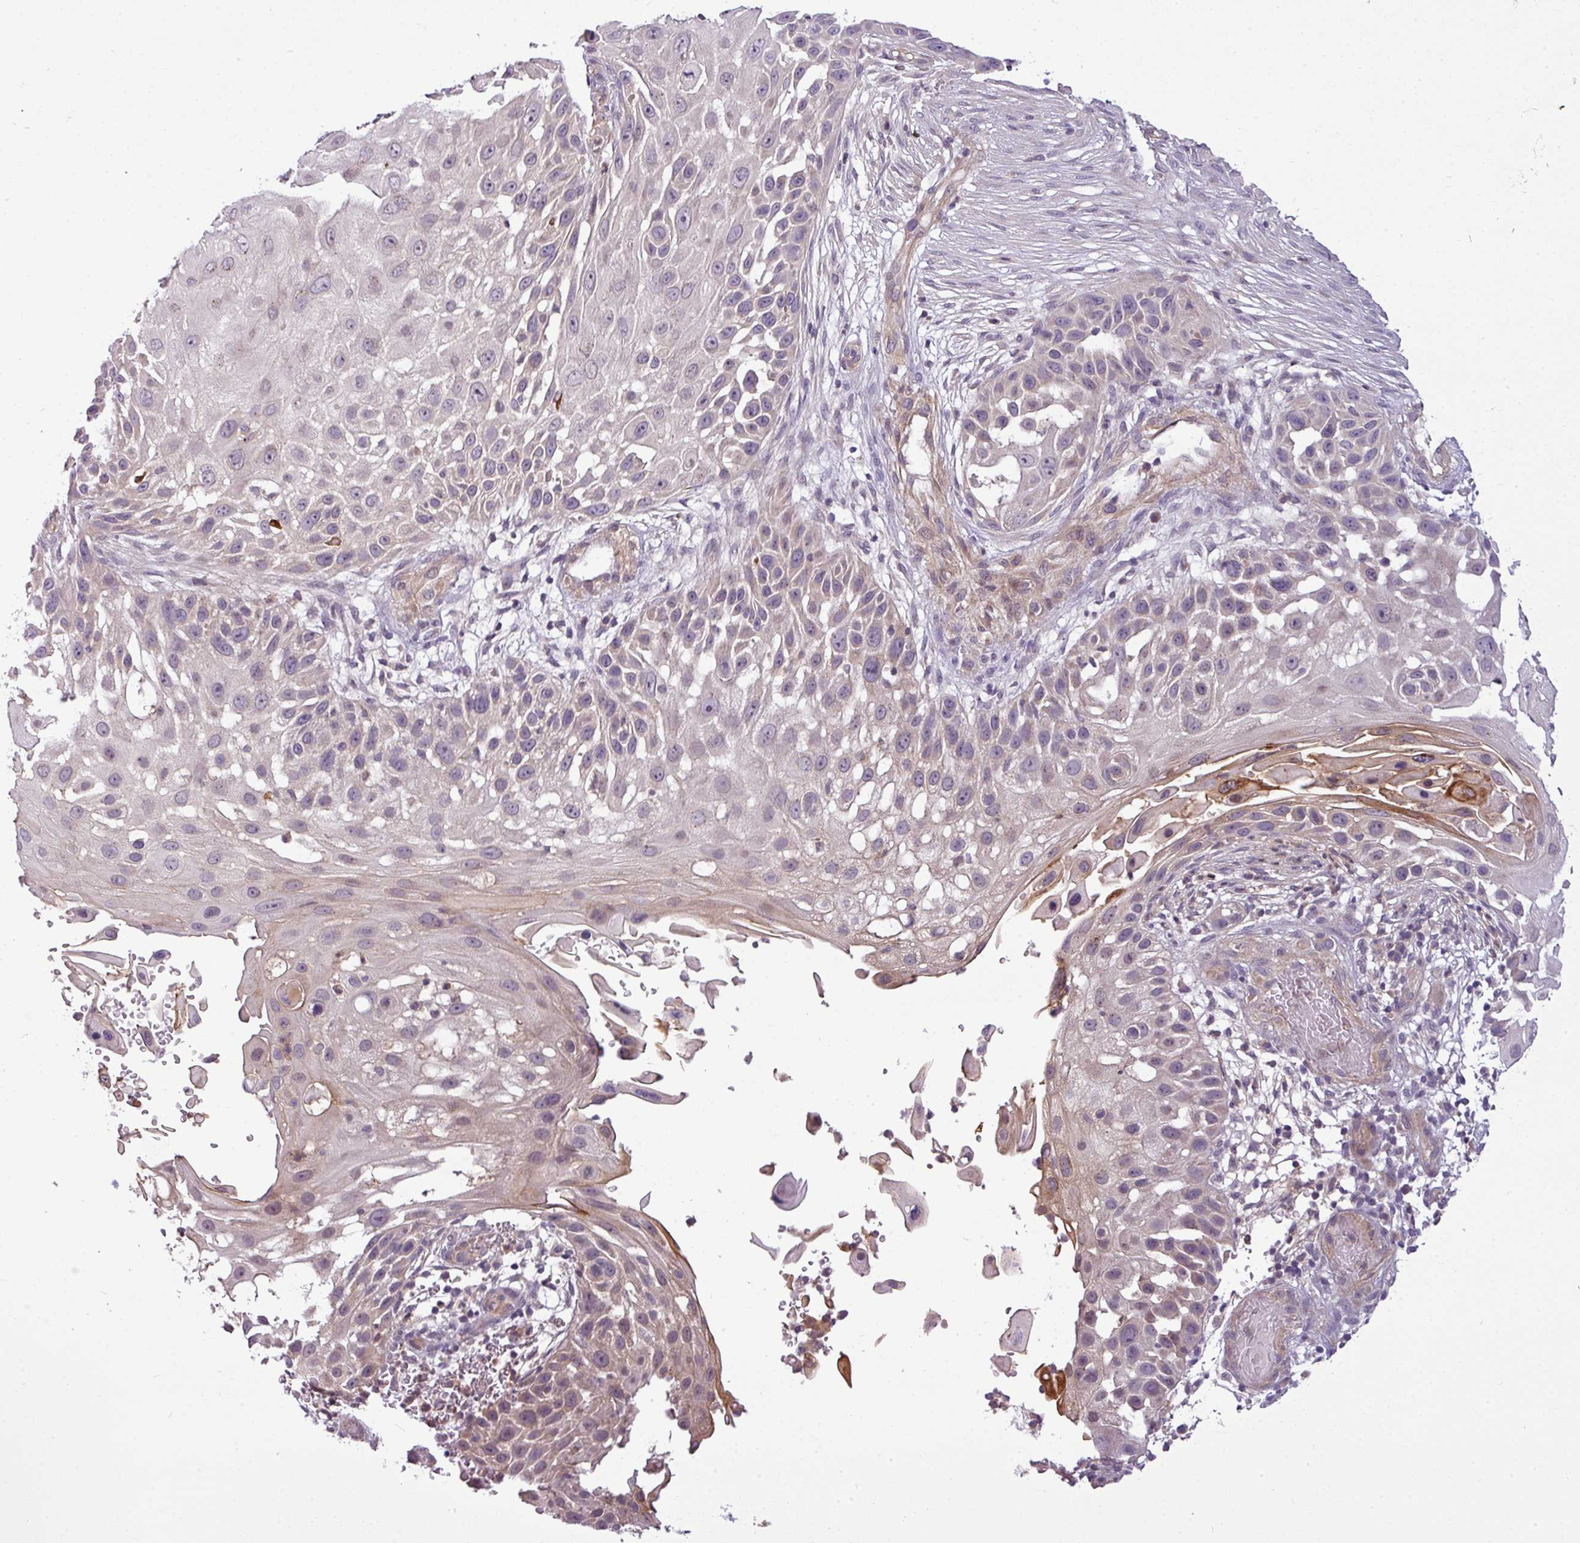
{"staining": {"intensity": "negative", "quantity": "none", "location": "none"}, "tissue": "skin cancer", "cell_type": "Tumor cells", "image_type": "cancer", "snomed": [{"axis": "morphology", "description": "Squamous cell carcinoma, NOS"}, {"axis": "topography", "description": "Skin"}], "caption": "Immunohistochemical staining of skin cancer (squamous cell carcinoma) displays no significant expression in tumor cells.", "gene": "ZNF35", "patient": {"sex": "female", "age": 44}}